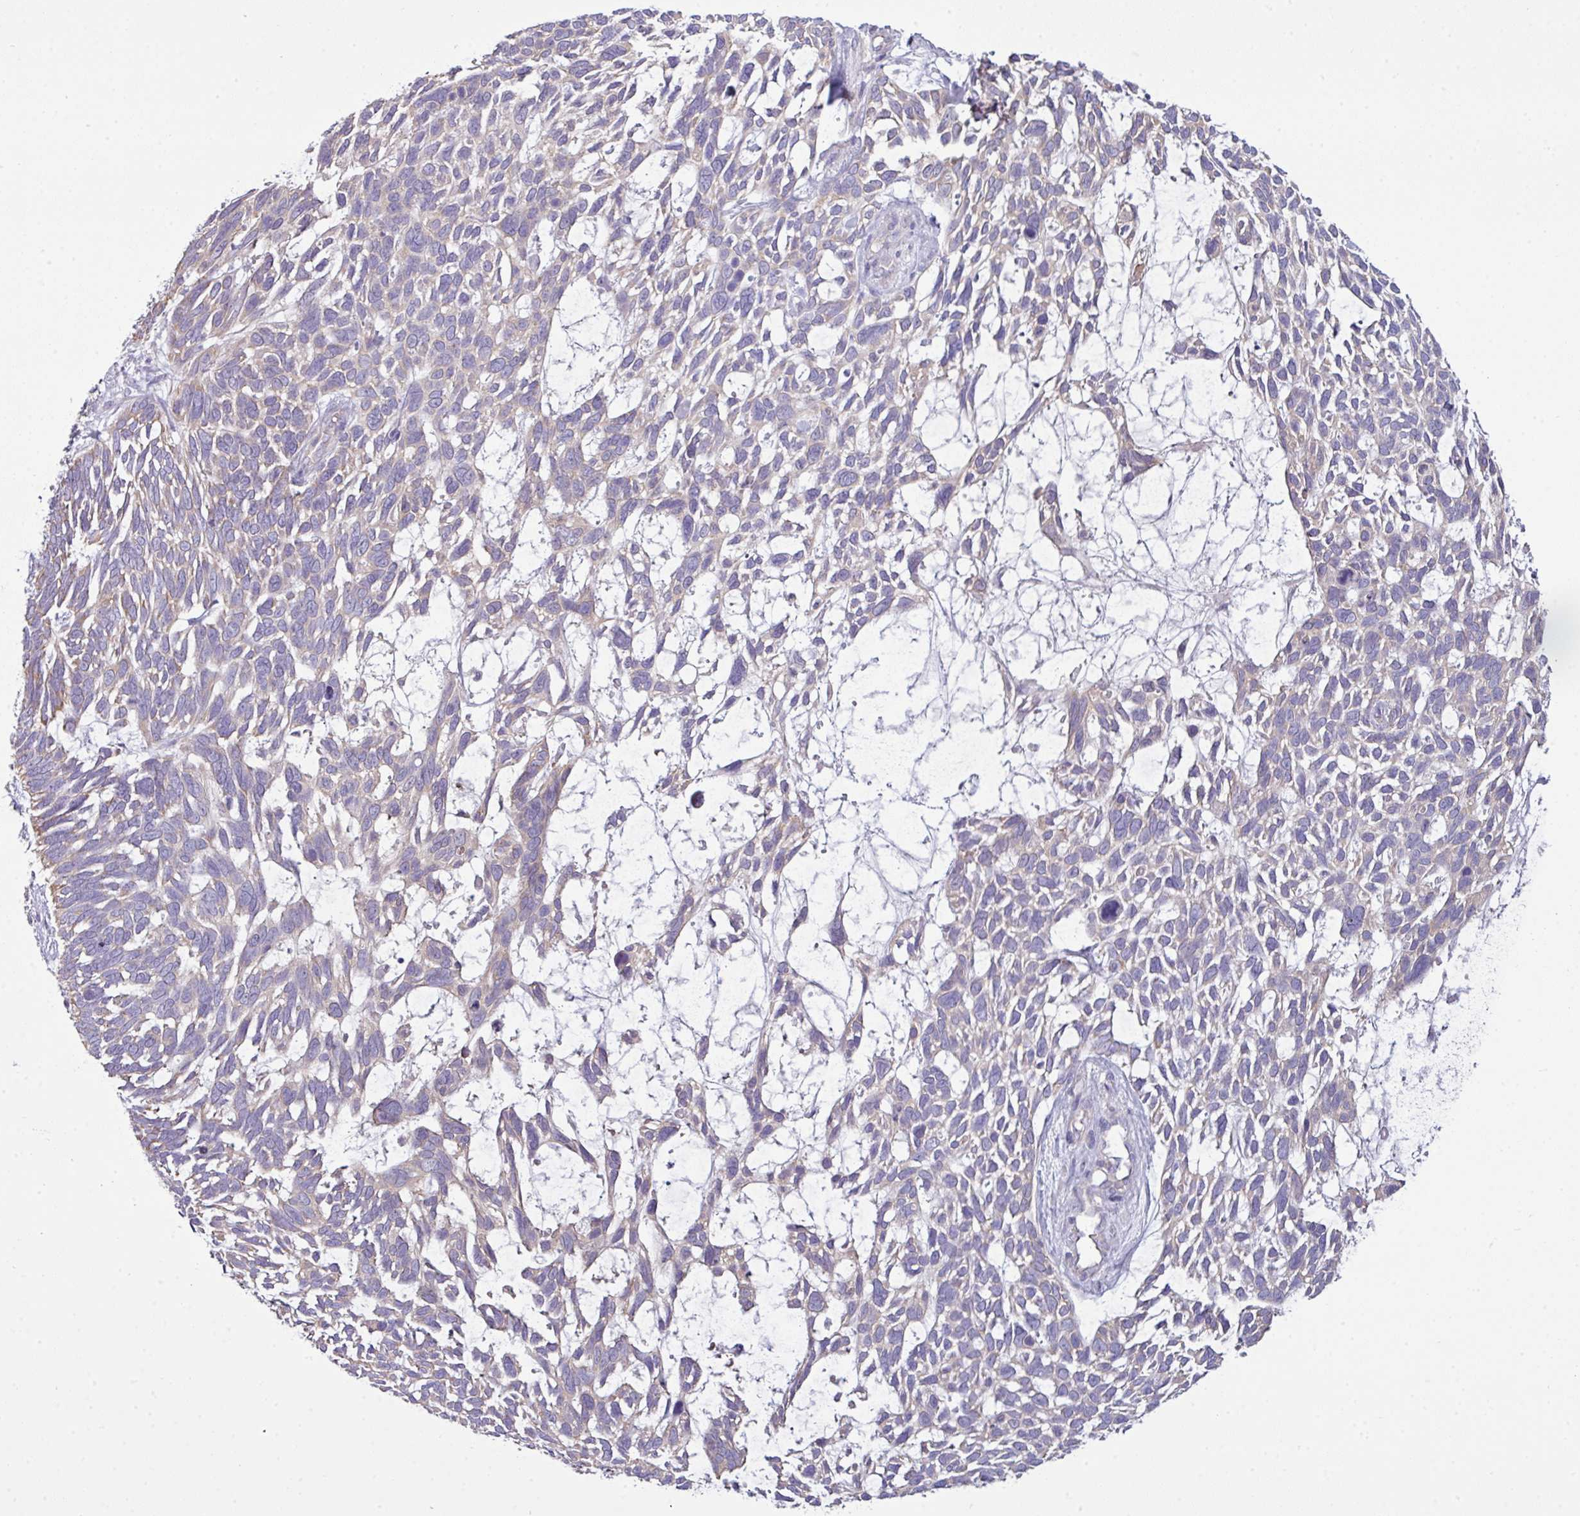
{"staining": {"intensity": "weak", "quantity": "<25%", "location": "cytoplasmic/membranous"}, "tissue": "skin cancer", "cell_type": "Tumor cells", "image_type": "cancer", "snomed": [{"axis": "morphology", "description": "Basal cell carcinoma"}, {"axis": "topography", "description": "Skin"}], "caption": "Skin basal cell carcinoma stained for a protein using IHC shows no expression tumor cells.", "gene": "AGAP5", "patient": {"sex": "male", "age": 88}}